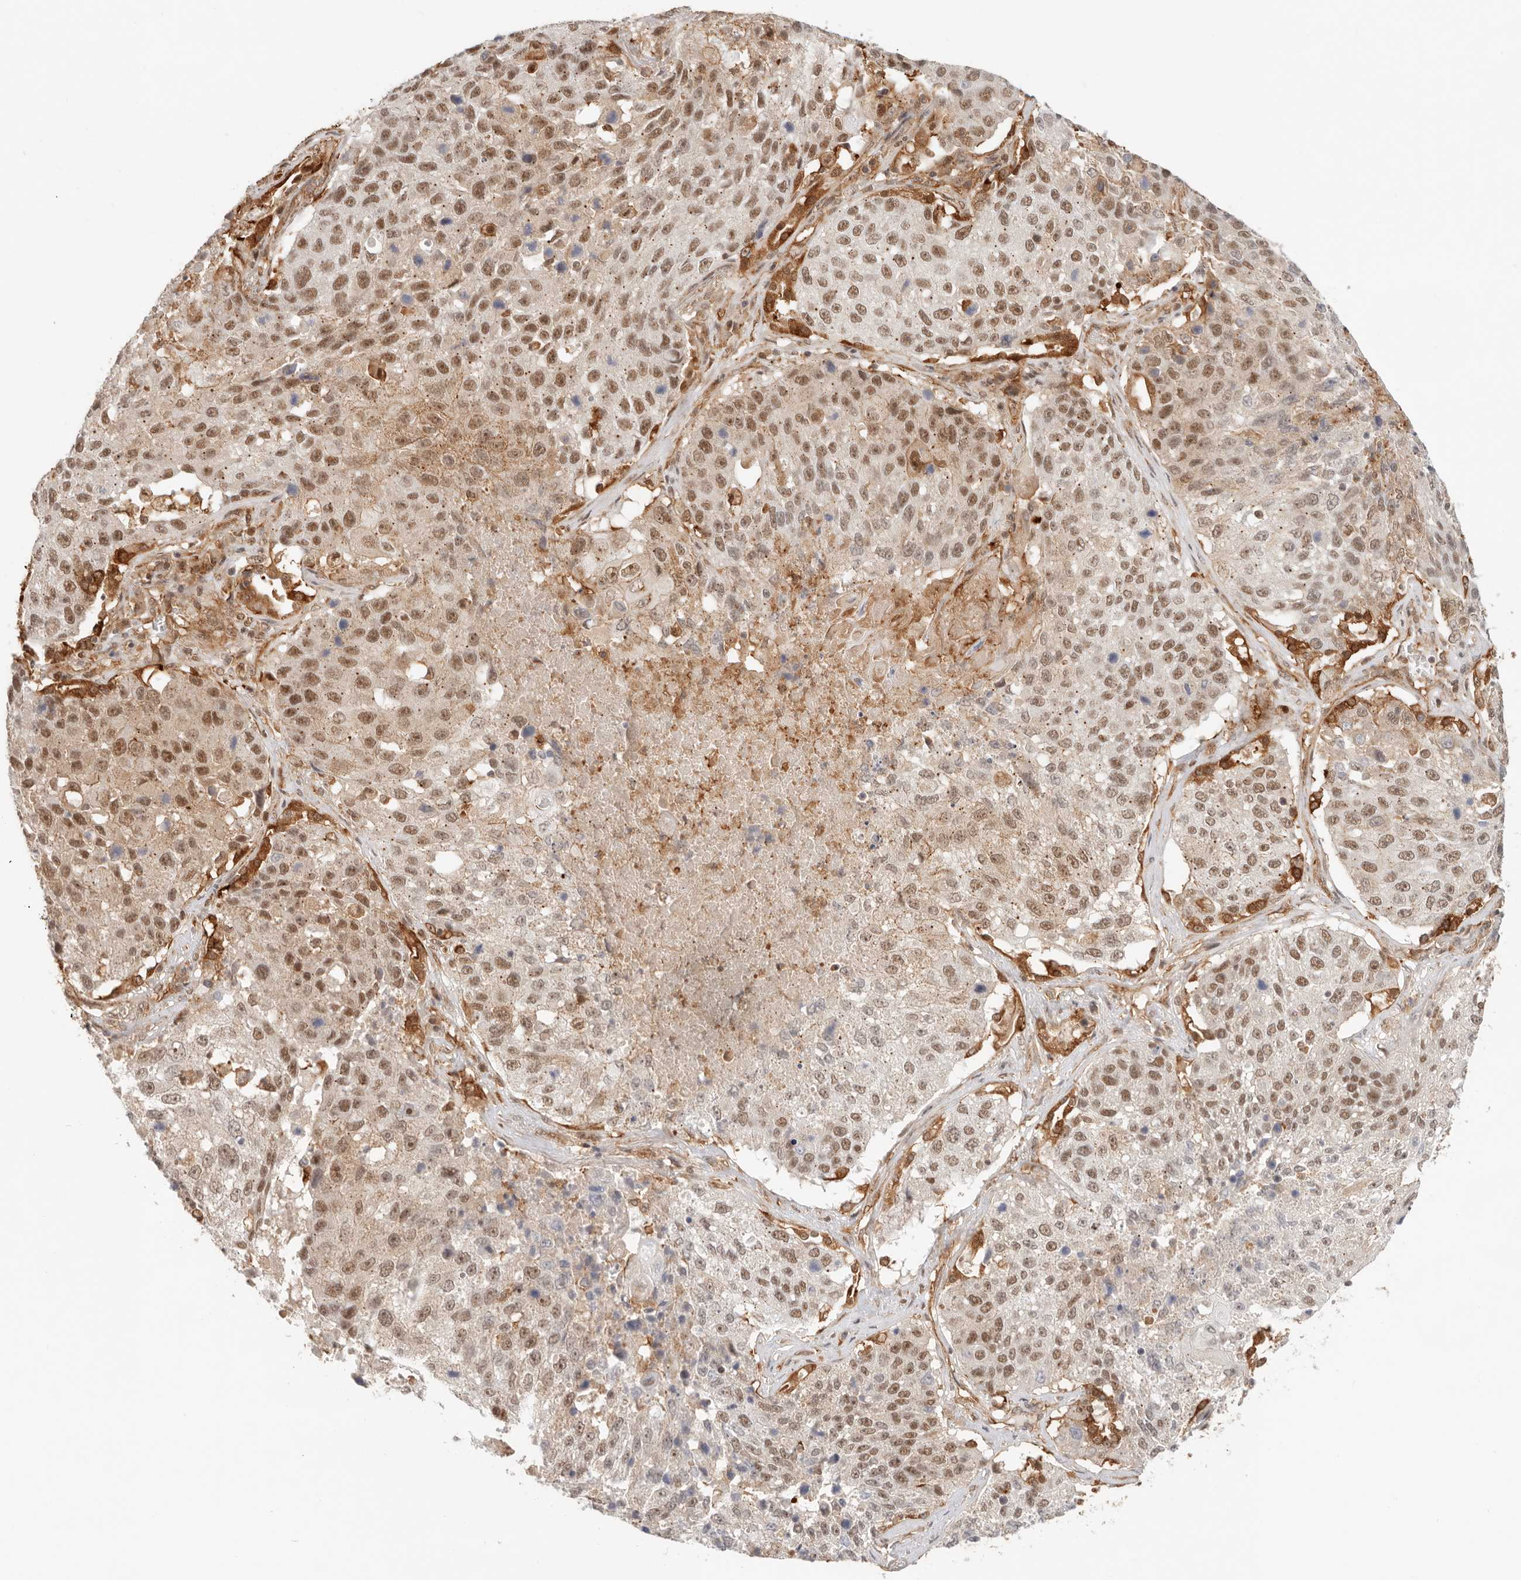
{"staining": {"intensity": "moderate", "quantity": ">75%", "location": "nuclear"}, "tissue": "lung cancer", "cell_type": "Tumor cells", "image_type": "cancer", "snomed": [{"axis": "morphology", "description": "Squamous cell carcinoma, NOS"}, {"axis": "topography", "description": "Lung"}], "caption": "Human lung cancer (squamous cell carcinoma) stained with a protein marker reveals moderate staining in tumor cells.", "gene": "HEXD", "patient": {"sex": "male", "age": 61}}